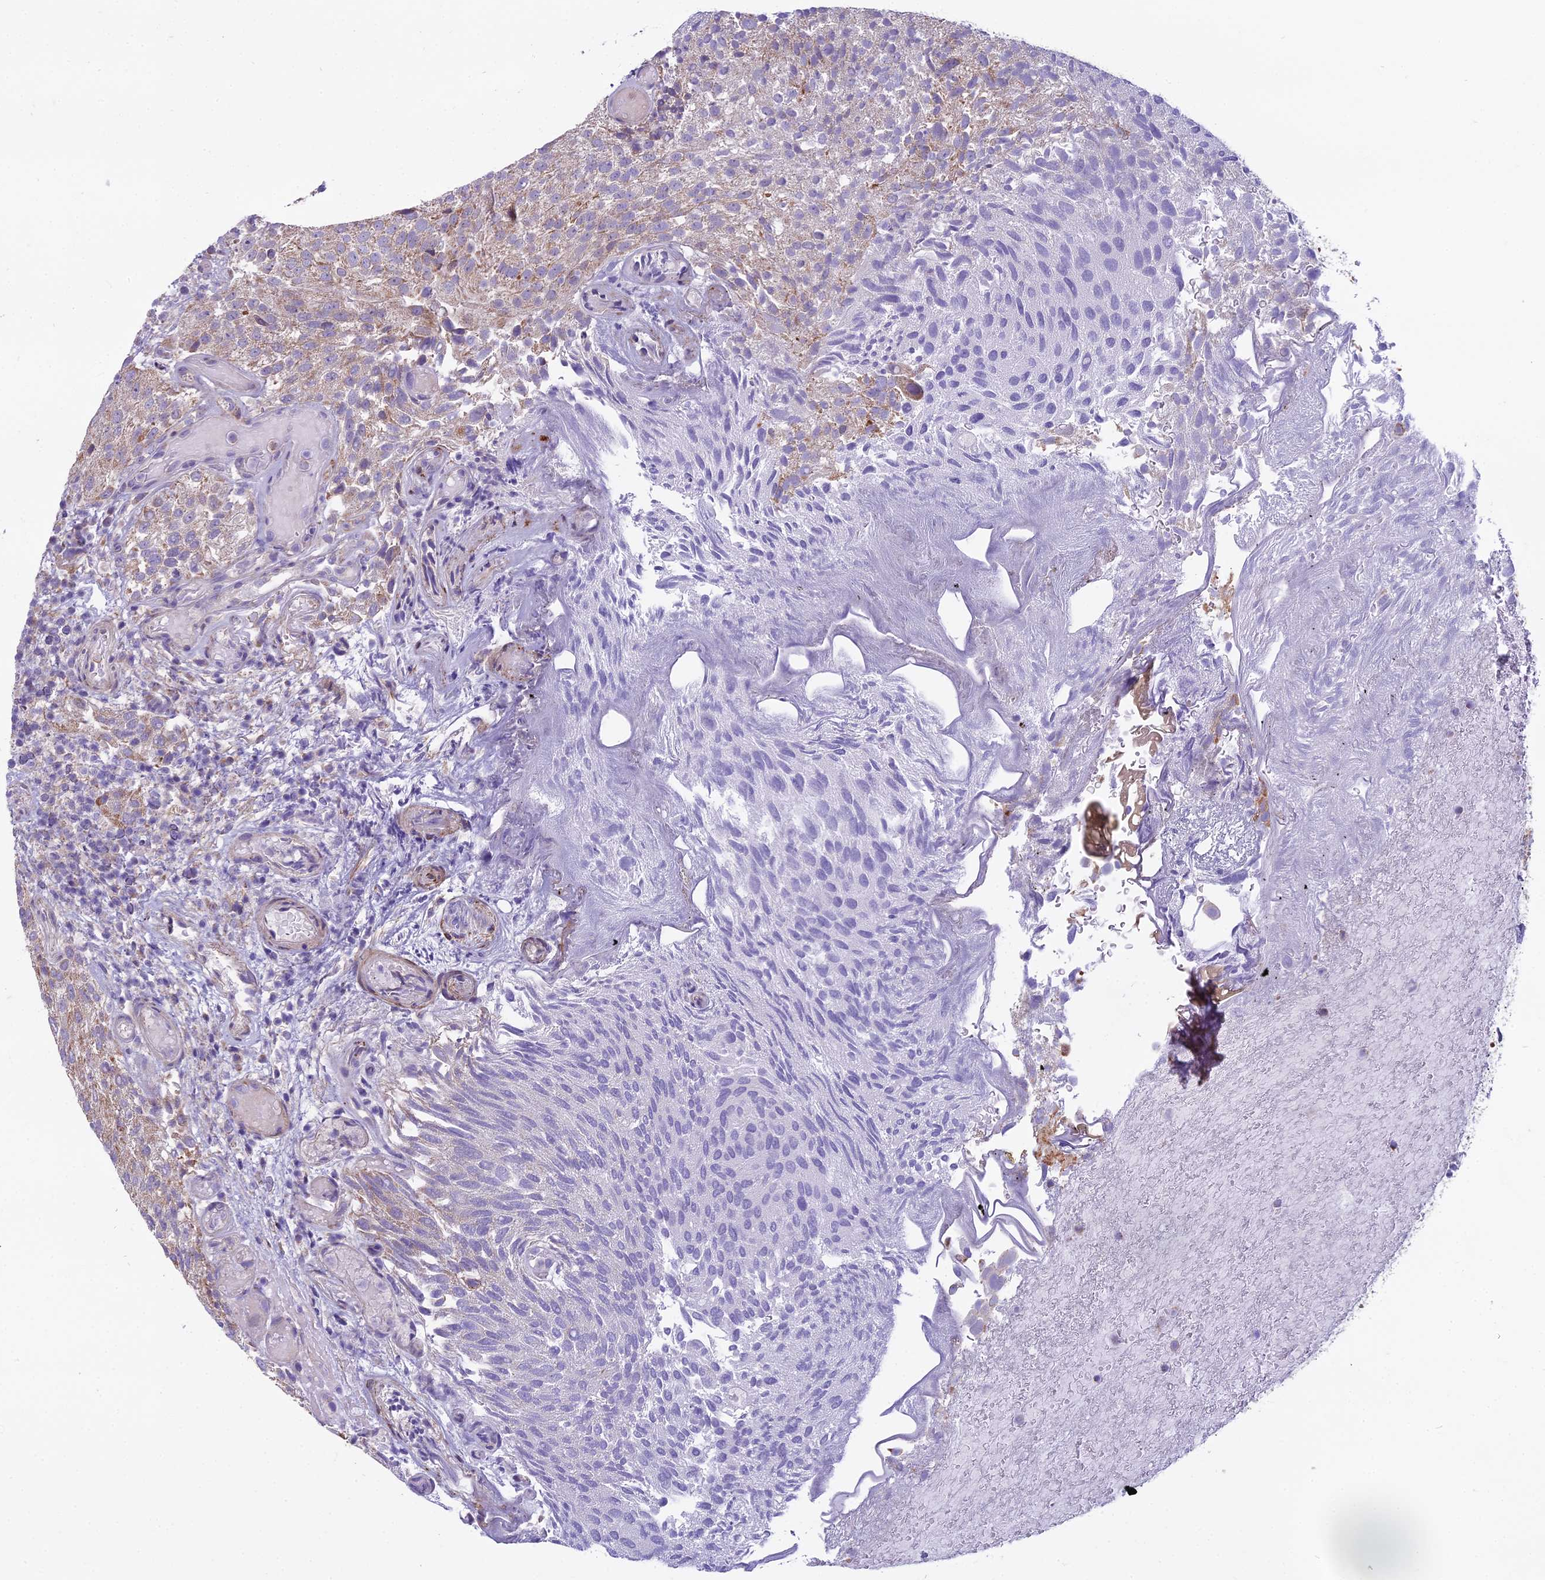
{"staining": {"intensity": "moderate", "quantity": "25%-75%", "location": "cytoplasmic/membranous"}, "tissue": "urothelial cancer", "cell_type": "Tumor cells", "image_type": "cancer", "snomed": [{"axis": "morphology", "description": "Urothelial carcinoma, Low grade"}, {"axis": "topography", "description": "Urinary bladder"}], "caption": "Protein staining shows moderate cytoplasmic/membranous expression in about 25%-75% of tumor cells in low-grade urothelial carcinoma.", "gene": "DUS2", "patient": {"sex": "male", "age": 78}}